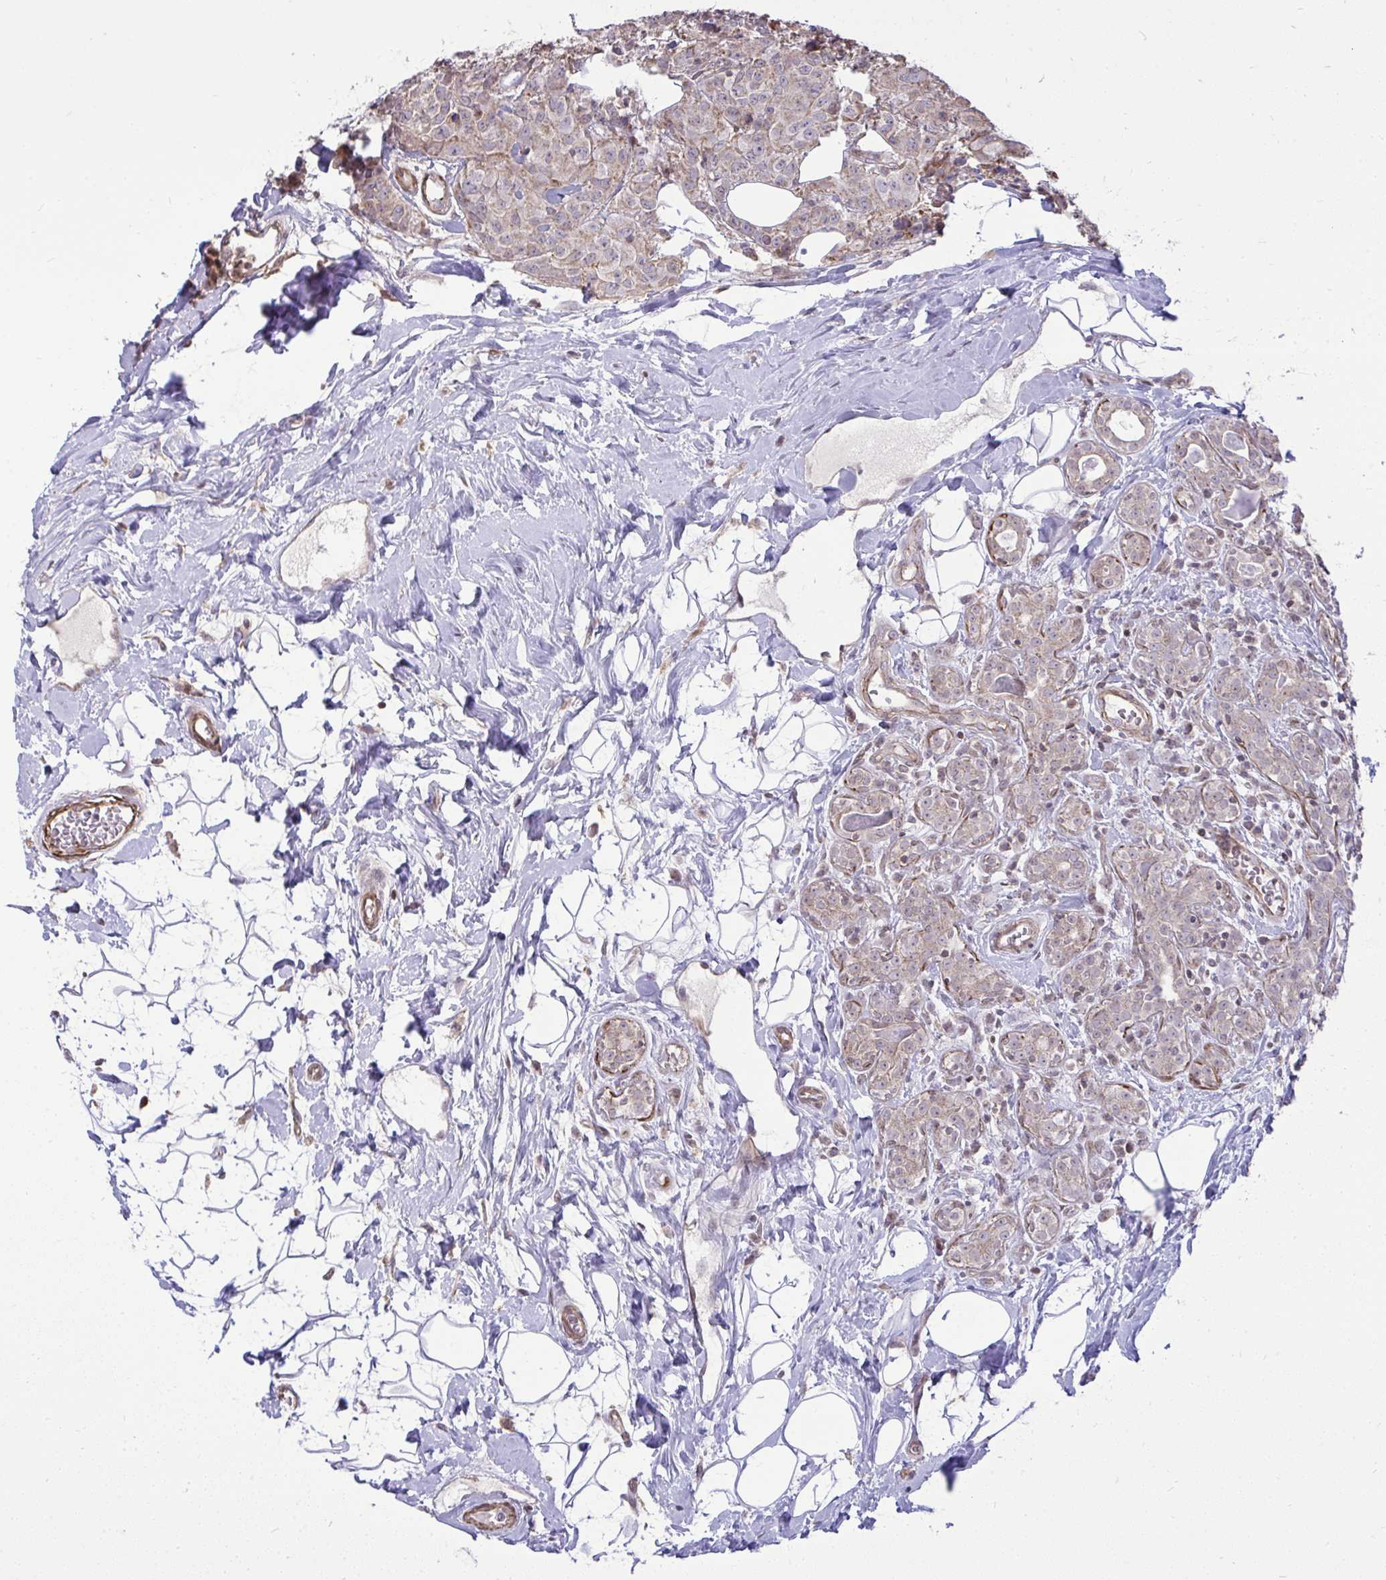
{"staining": {"intensity": "weak", "quantity": "<25%", "location": "cytoplasmic/membranous"}, "tissue": "breast cancer", "cell_type": "Tumor cells", "image_type": "cancer", "snomed": [{"axis": "morphology", "description": "Duct carcinoma"}, {"axis": "topography", "description": "Breast"}], "caption": "Micrograph shows no significant protein staining in tumor cells of invasive ductal carcinoma (breast).", "gene": "SLC7A5", "patient": {"sex": "female", "age": 43}}